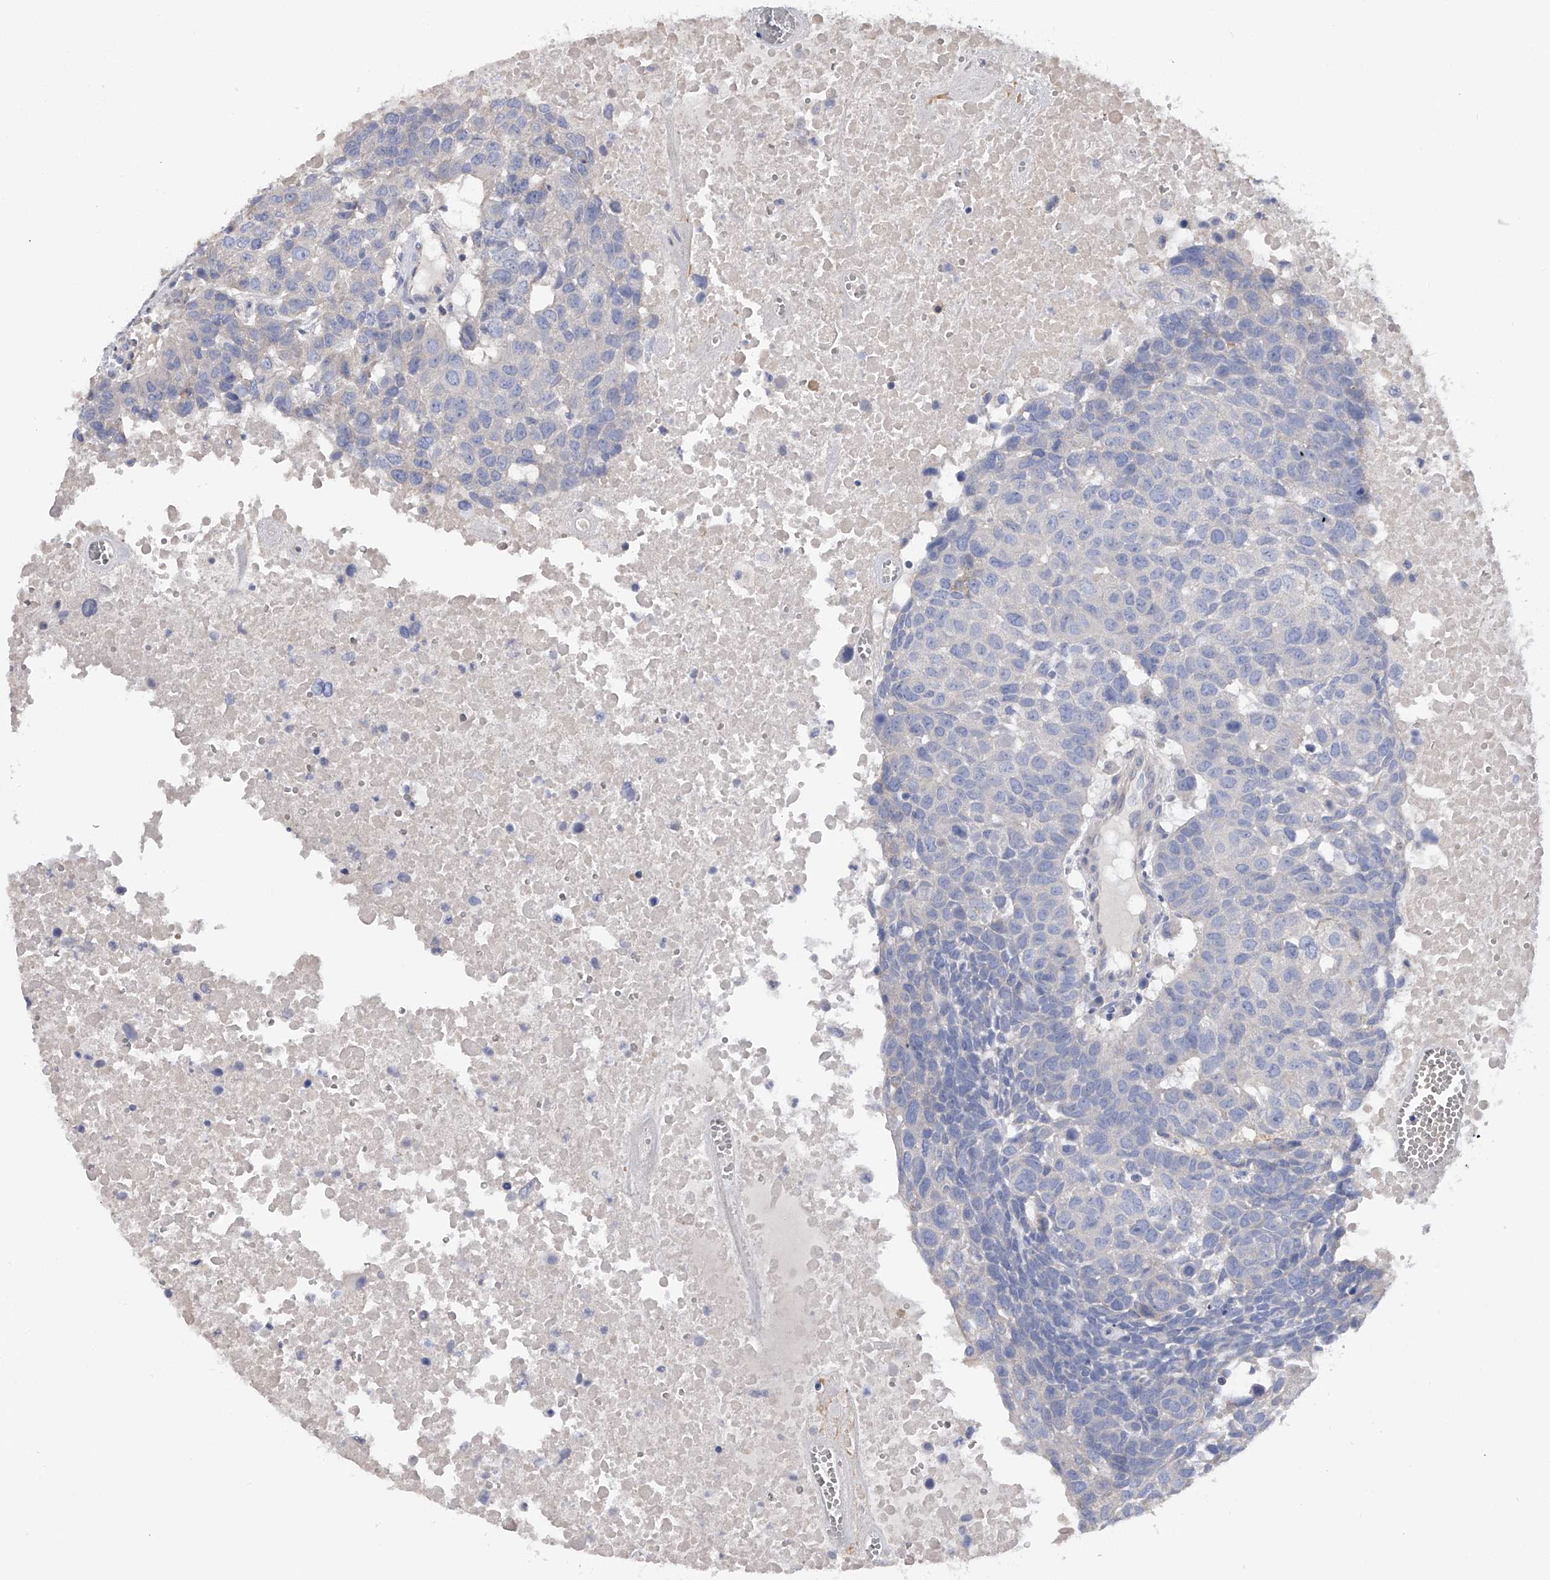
{"staining": {"intensity": "negative", "quantity": "none", "location": "none"}, "tissue": "head and neck cancer", "cell_type": "Tumor cells", "image_type": "cancer", "snomed": [{"axis": "morphology", "description": "Squamous cell carcinoma, NOS"}, {"axis": "topography", "description": "Head-Neck"}], "caption": "Immunohistochemical staining of head and neck cancer (squamous cell carcinoma) demonstrates no significant staining in tumor cells. (DAB (3,3'-diaminobenzidine) immunohistochemistry (IHC) with hematoxylin counter stain).", "gene": "RWDD2A", "patient": {"sex": "male", "age": 66}}